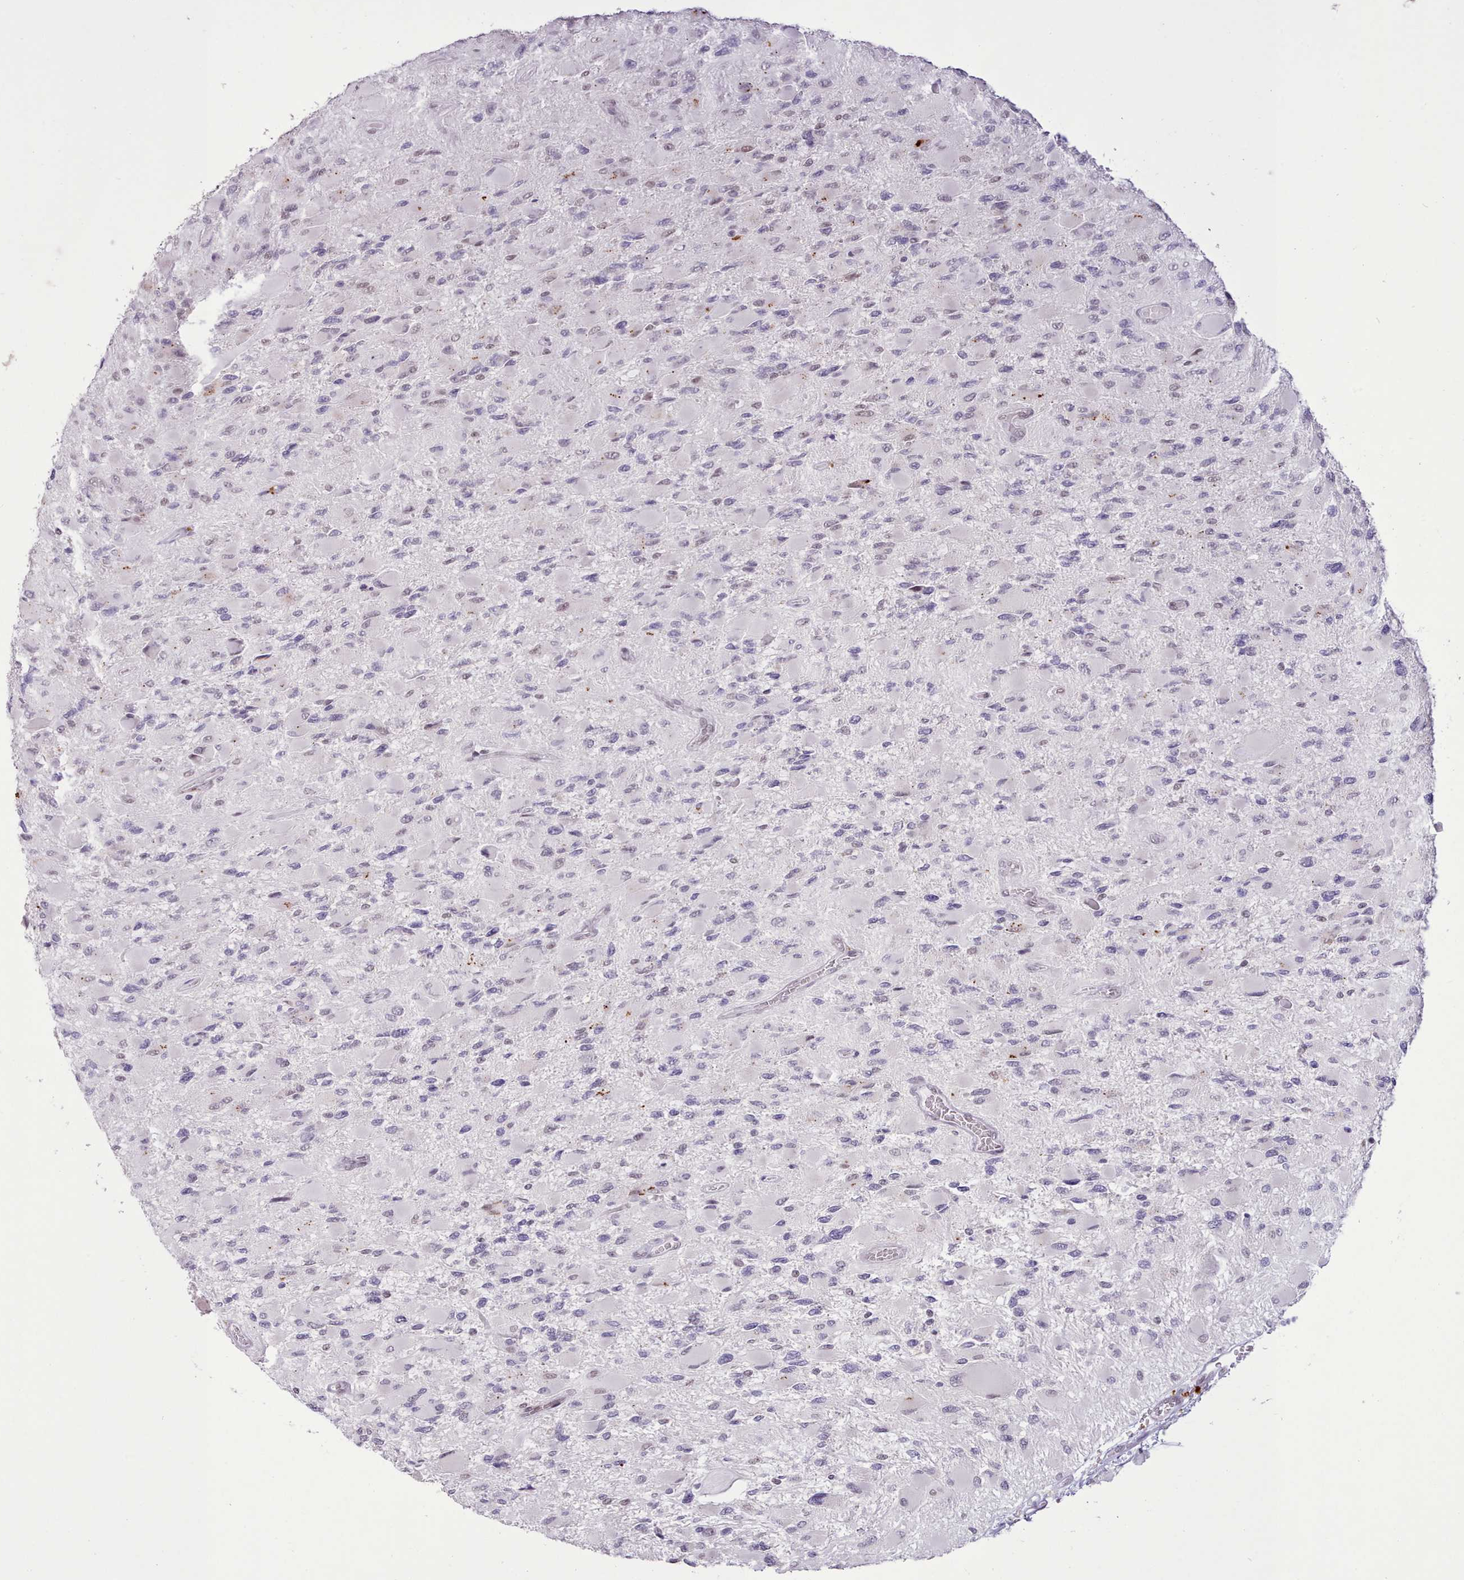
{"staining": {"intensity": "negative", "quantity": "none", "location": "none"}, "tissue": "glioma", "cell_type": "Tumor cells", "image_type": "cancer", "snomed": [{"axis": "morphology", "description": "Glioma, malignant, High grade"}, {"axis": "topography", "description": "Cerebral cortex"}], "caption": "This is an immunohistochemistry (IHC) image of human malignant glioma (high-grade). There is no staining in tumor cells.", "gene": "TAF15", "patient": {"sex": "female", "age": 36}}